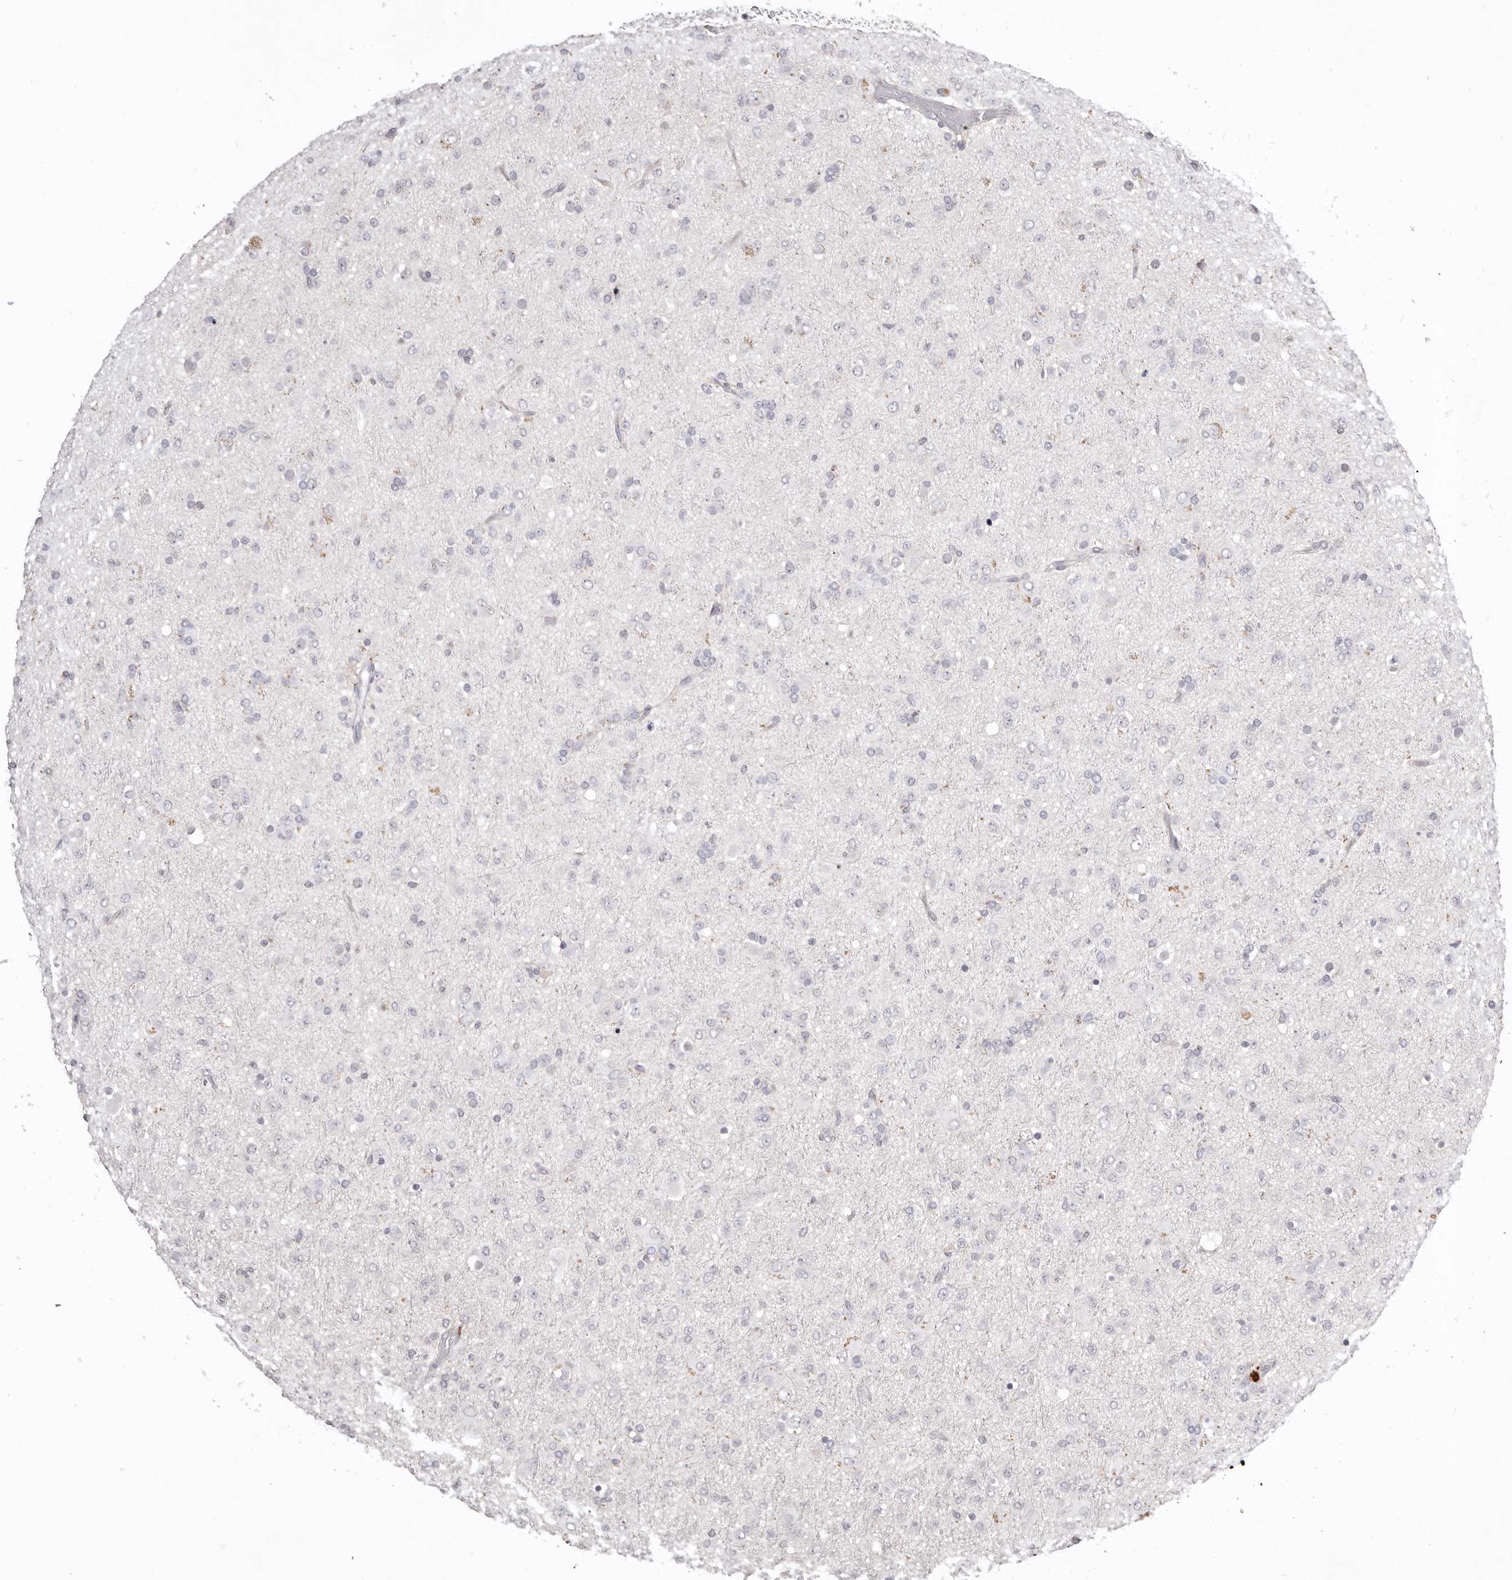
{"staining": {"intensity": "negative", "quantity": "none", "location": "none"}, "tissue": "glioma", "cell_type": "Tumor cells", "image_type": "cancer", "snomed": [{"axis": "morphology", "description": "Glioma, malignant, Low grade"}, {"axis": "topography", "description": "Brain"}], "caption": "Tumor cells are negative for brown protein staining in glioma. (DAB immunohistochemistry with hematoxylin counter stain).", "gene": "PCDHB6", "patient": {"sex": "male", "age": 65}}